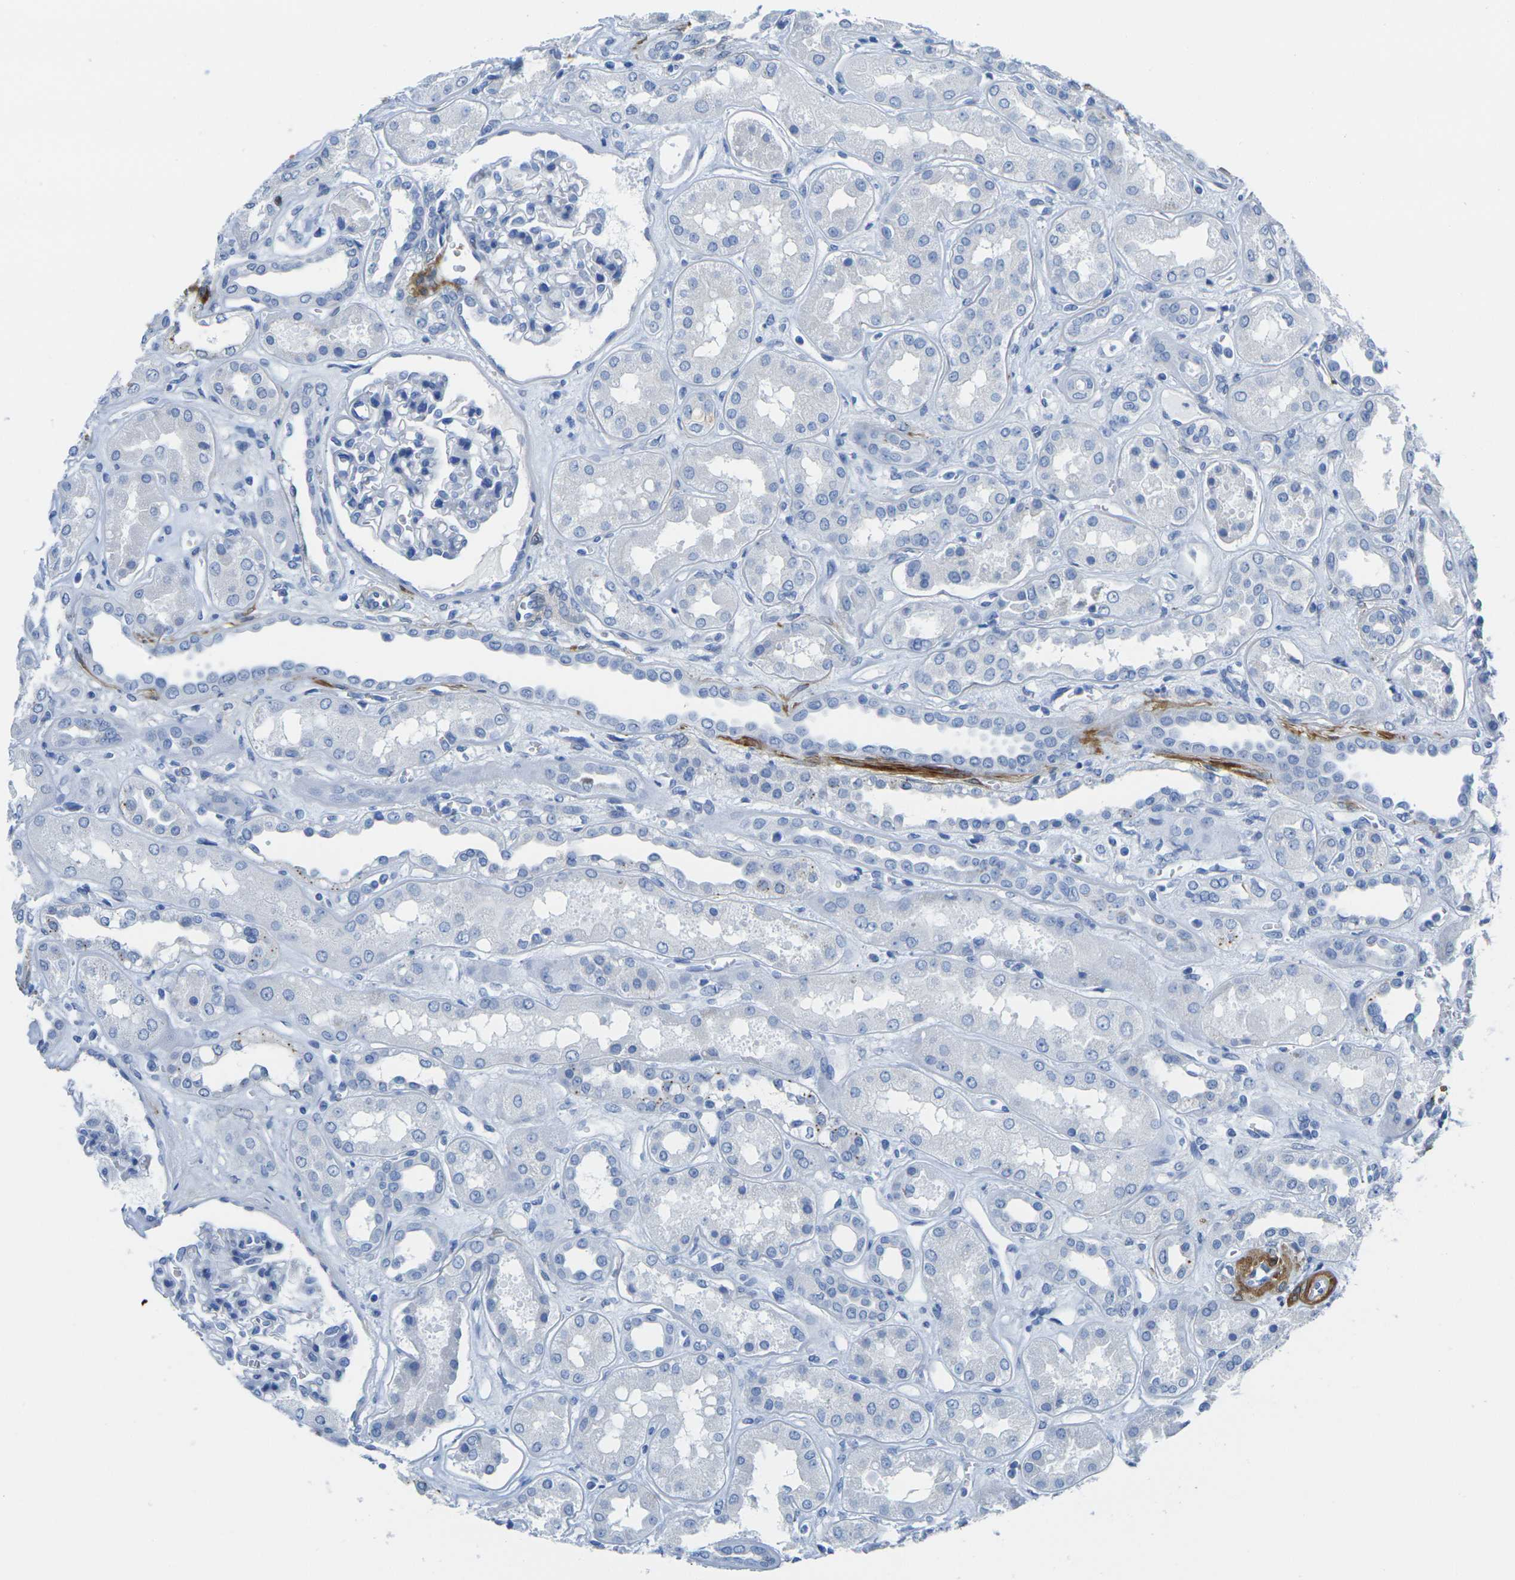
{"staining": {"intensity": "negative", "quantity": "none", "location": "none"}, "tissue": "kidney", "cell_type": "Cells in glomeruli", "image_type": "normal", "snomed": [{"axis": "morphology", "description": "Normal tissue, NOS"}, {"axis": "topography", "description": "Kidney"}], "caption": "Image shows no protein expression in cells in glomeruli of benign kidney.", "gene": "CNN1", "patient": {"sex": "male", "age": 59}}